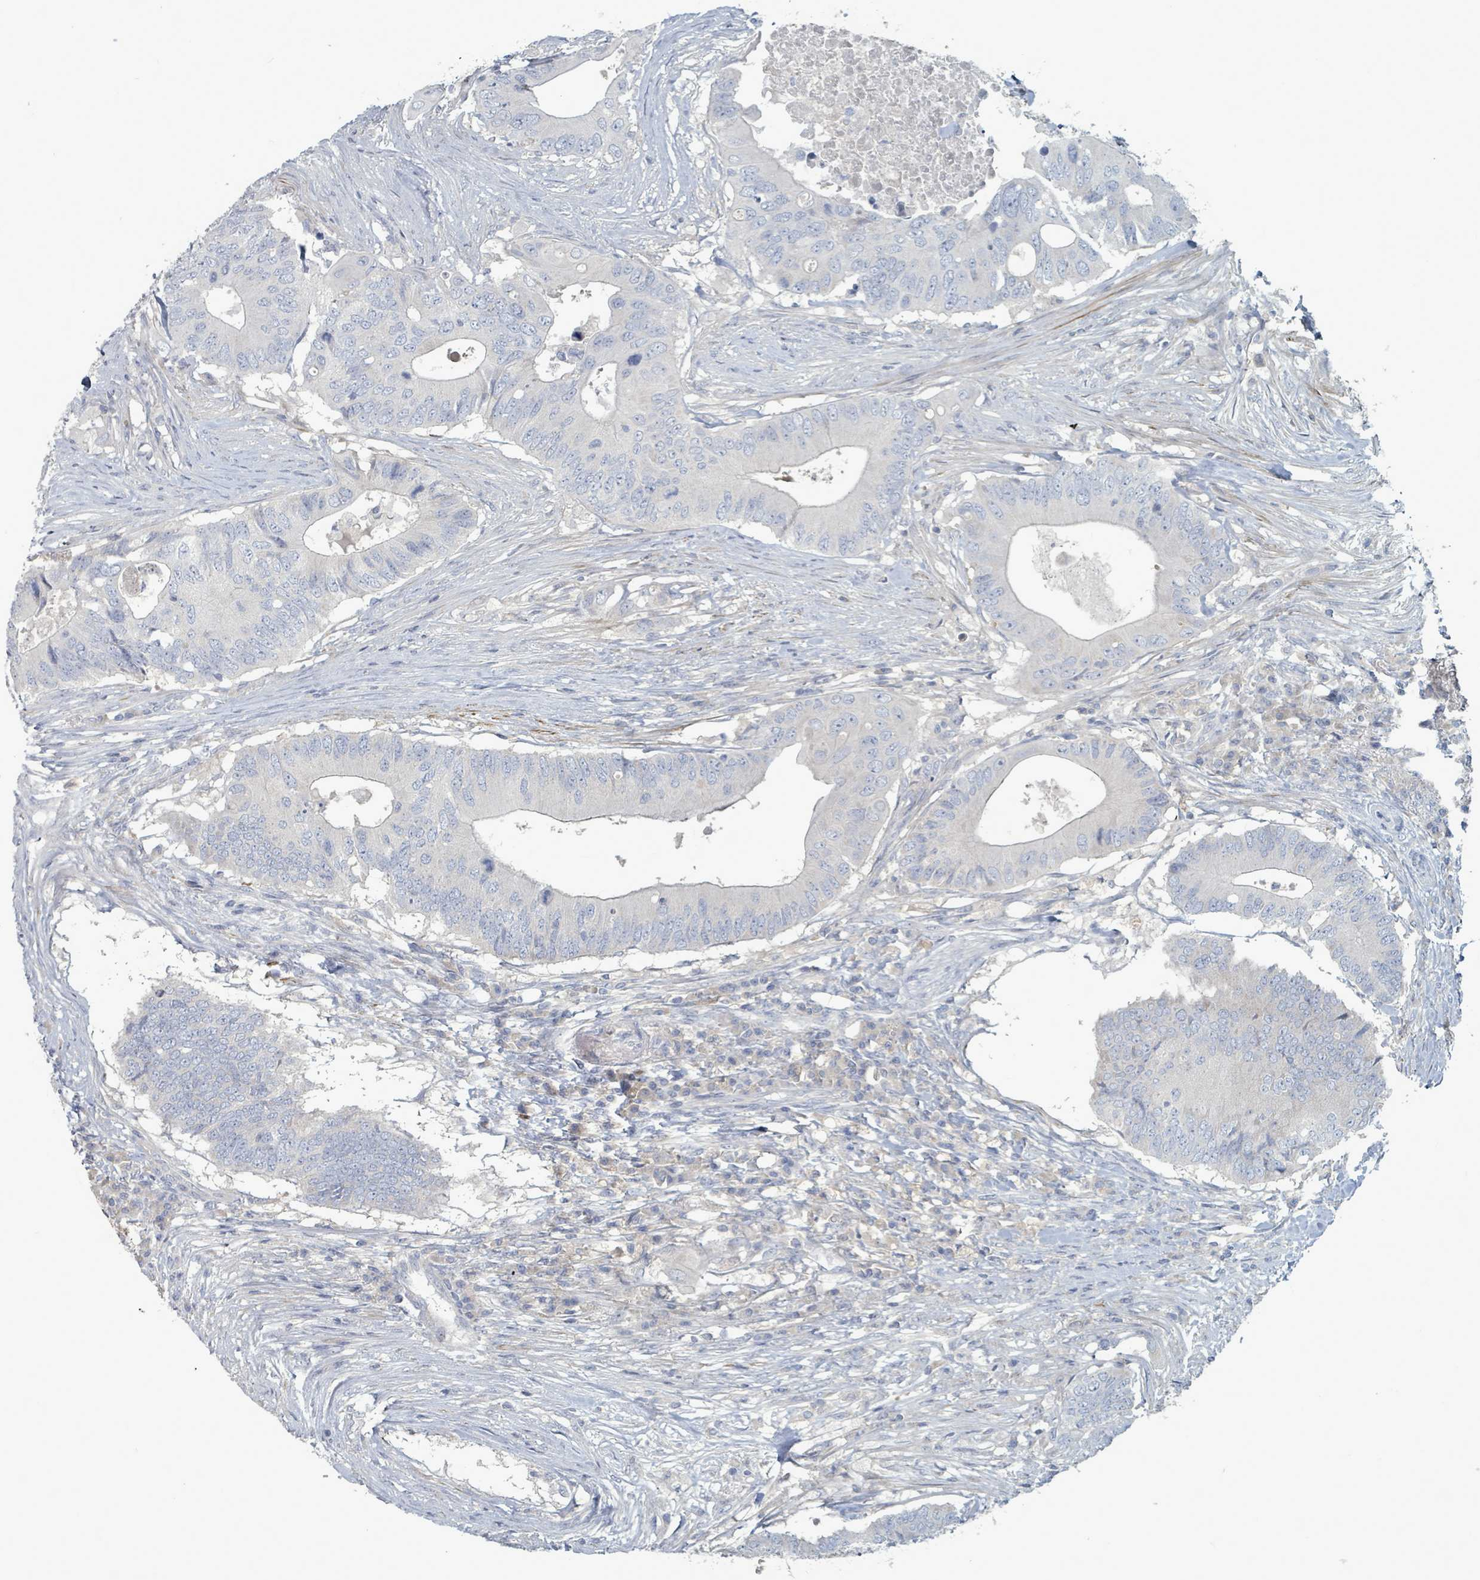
{"staining": {"intensity": "negative", "quantity": "none", "location": "none"}, "tissue": "colorectal cancer", "cell_type": "Tumor cells", "image_type": "cancer", "snomed": [{"axis": "morphology", "description": "Adenocarcinoma, NOS"}, {"axis": "topography", "description": "Colon"}], "caption": "This is an immunohistochemistry (IHC) image of human colorectal adenocarcinoma. There is no positivity in tumor cells.", "gene": "ARGFX", "patient": {"sex": "male", "age": 71}}